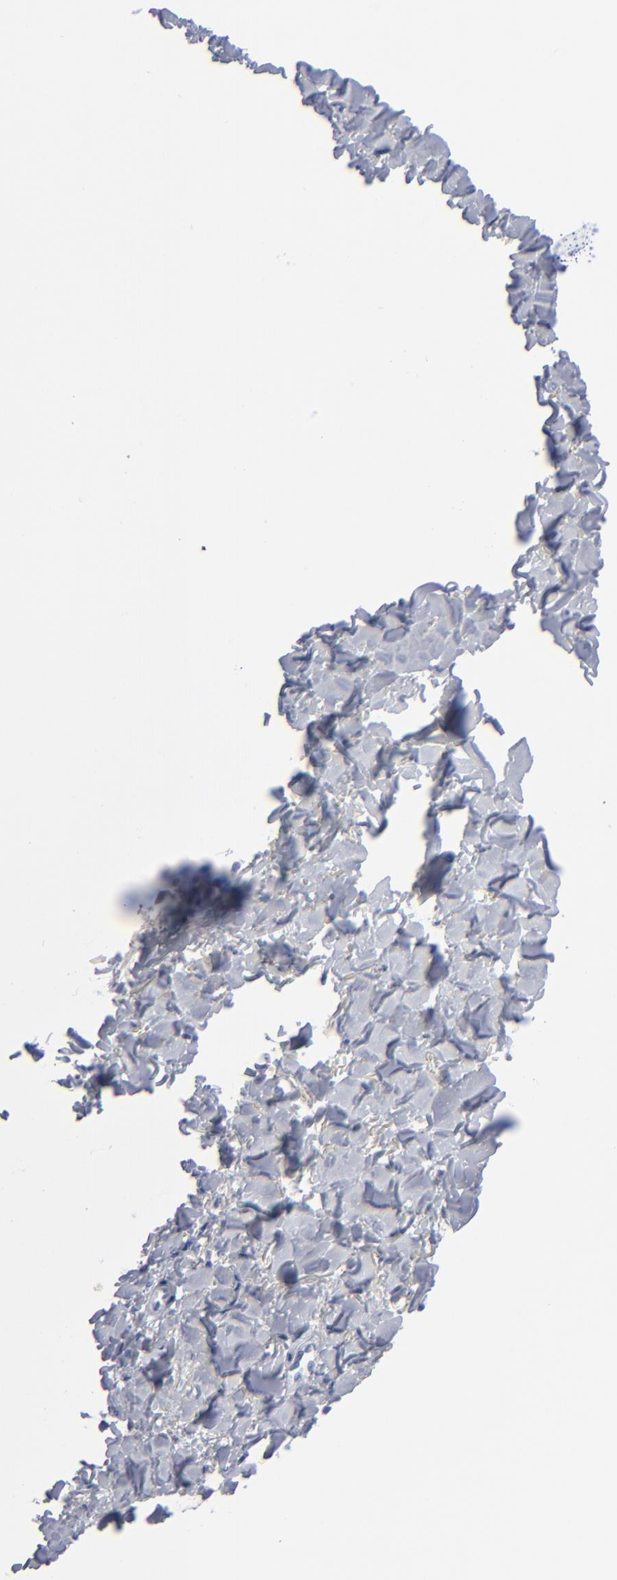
{"staining": {"intensity": "negative", "quantity": "none", "location": "none"}, "tissue": "melanoma", "cell_type": "Tumor cells", "image_type": "cancer", "snomed": [{"axis": "morphology", "description": "Malignant melanoma, NOS"}, {"axis": "topography", "description": "Skin"}], "caption": "DAB (3,3'-diaminobenzidine) immunohistochemical staining of human melanoma demonstrates no significant positivity in tumor cells.", "gene": "MSLN", "patient": {"sex": "male", "age": 23}}